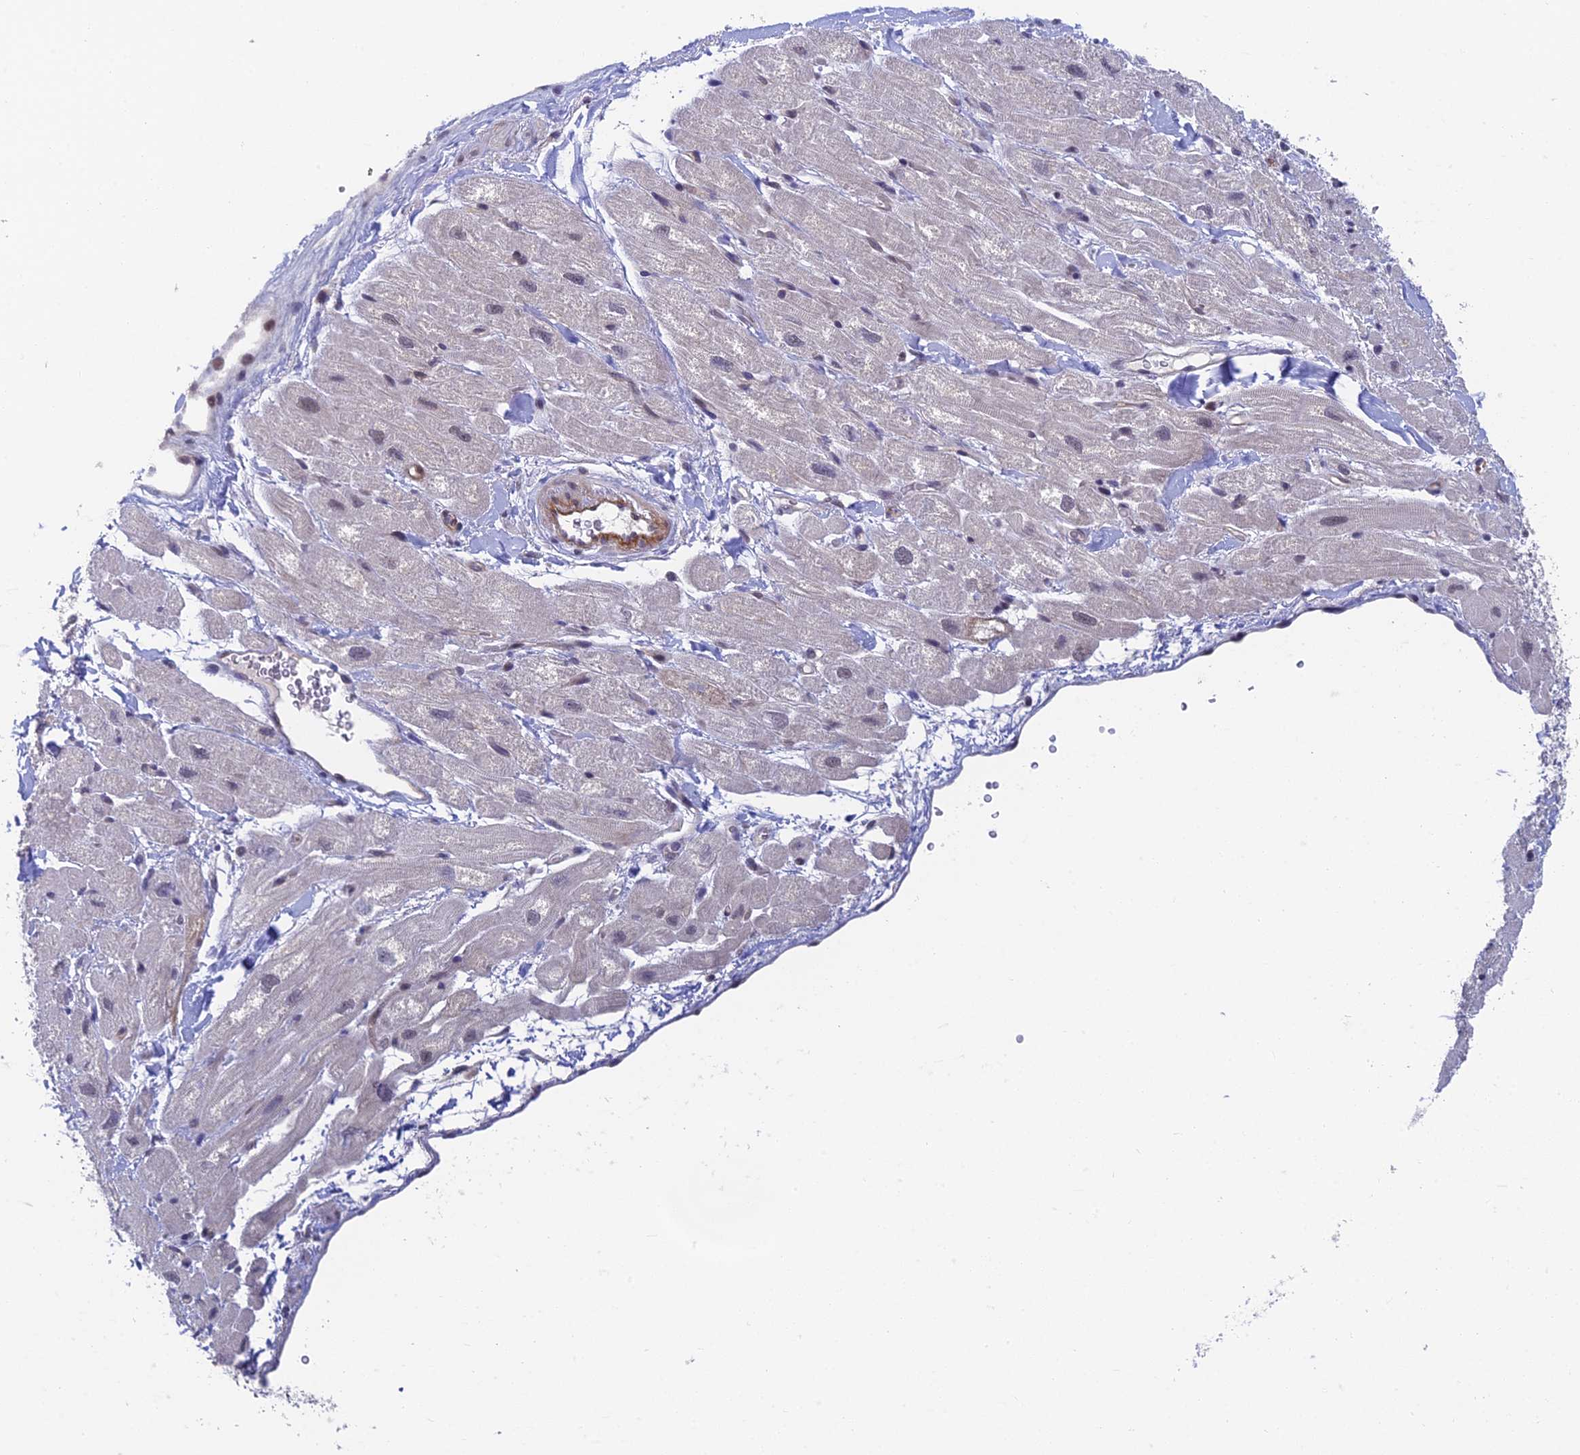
{"staining": {"intensity": "moderate", "quantity": "25%-75%", "location": "cytoplasmic/membranous"}, "tissue": "heart muscle", "cell_type": "Cardiomyocytes", "image_type": "normal", "snomed": [{"axis": "morphology", "description": "Normal tissue, NOS"}, {"axis": "topography", "description": "Heart"}], "caption": "An image showing moderate cytoplasmic/membranous staining in about 25%-75% of cardiomyocytes in unremarkable heart muscle, as visualized by brown immunohistochemical staining.", "gene": "NSMCE1", "patient": {"sex": "male", "age": 65}}